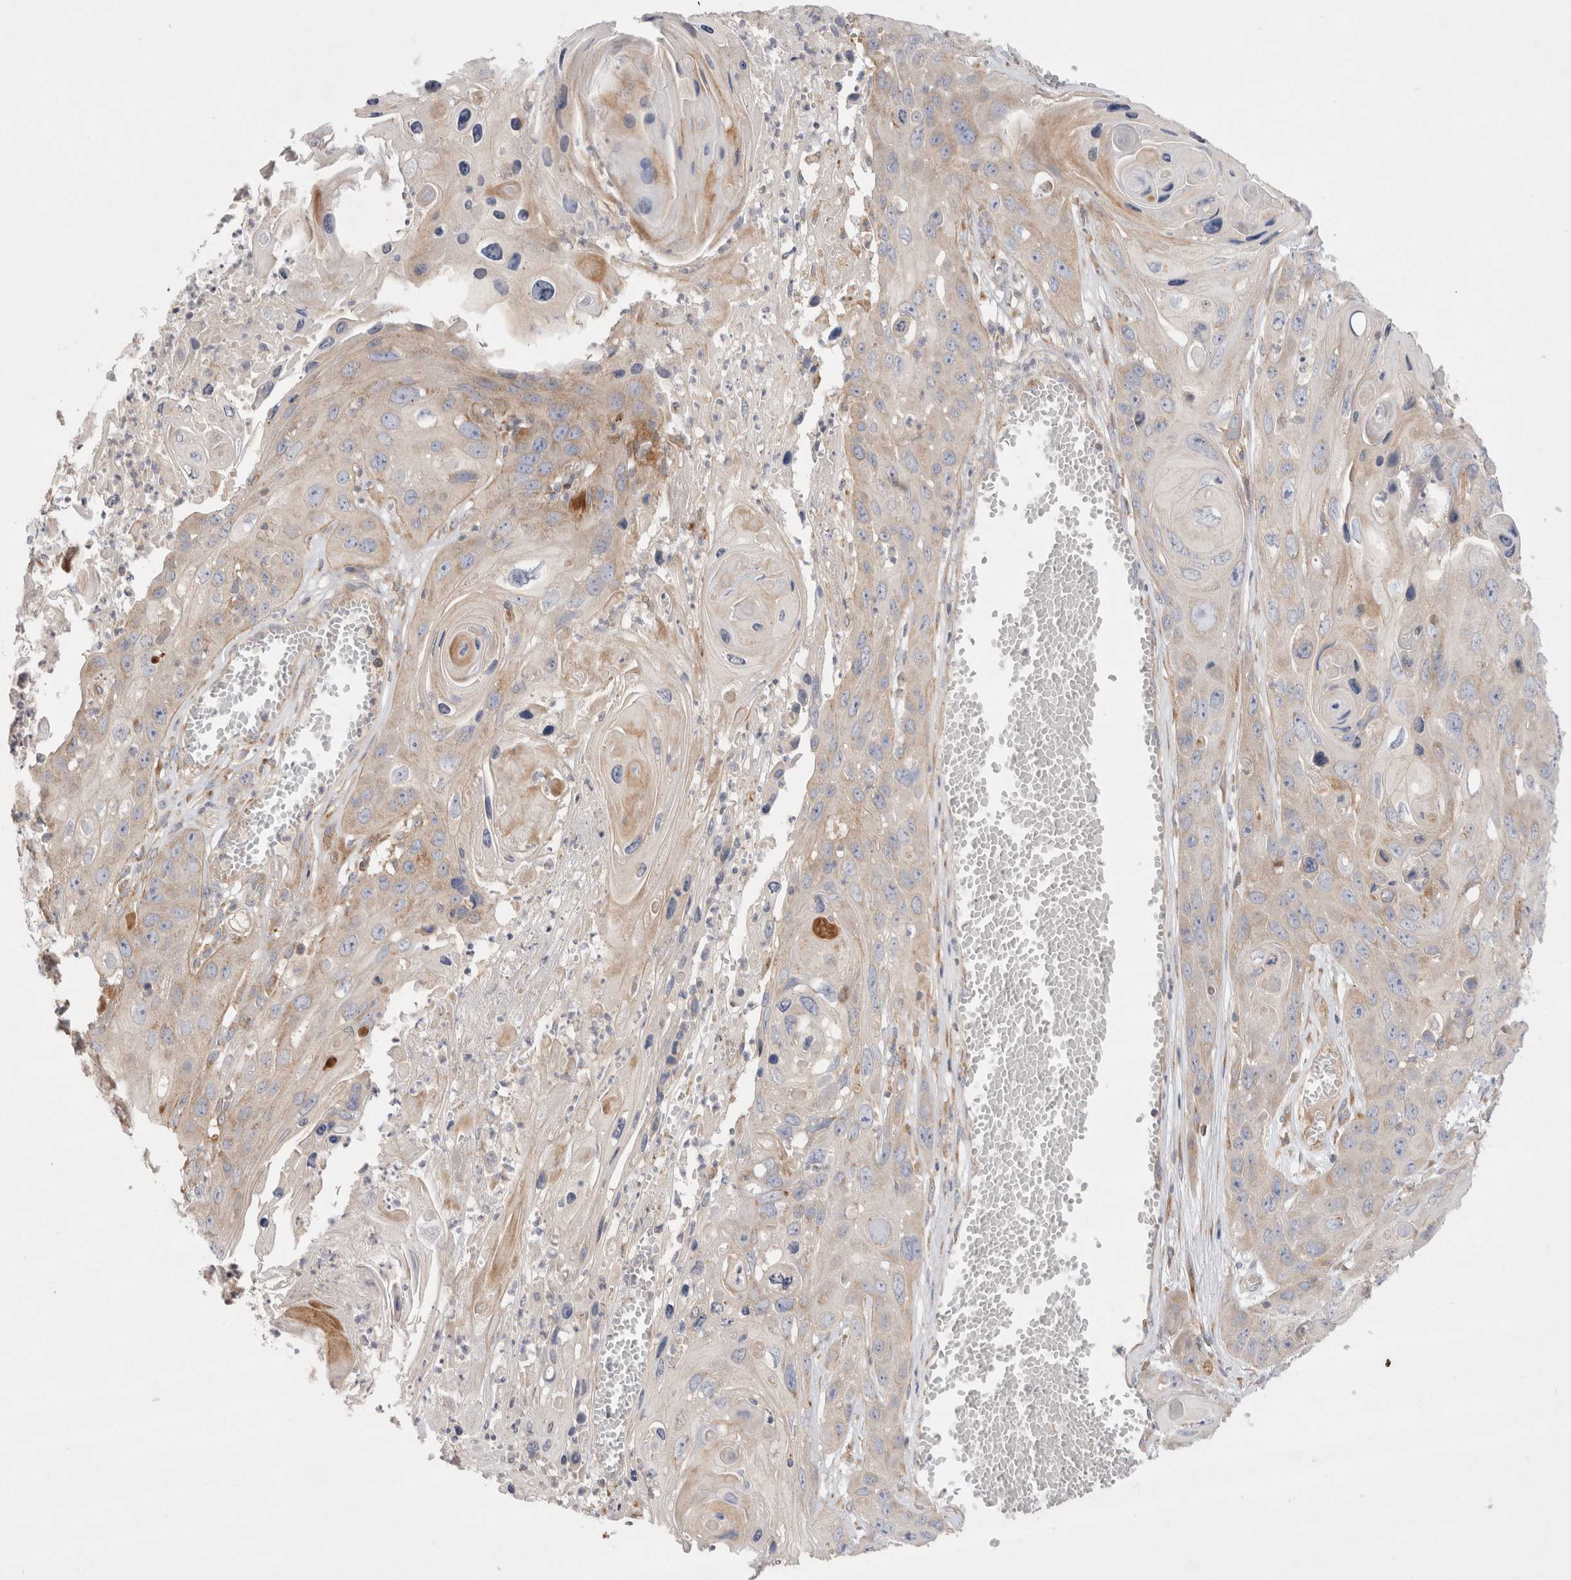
{"staining": {"intensity": "moderate", "quantity": "<25%", "location": "cytoplasmic/membranous"}, "tissue": "skin cancer", "cell_type": "Tumor cells", "image_type": "cancer", "snomed": [{"axis": "morphology", "description": "Squamous cell carcinoma, NOS"}, {"axis": "topography", "description": "Skin"}], "caption": "The histopathology image exhibits a brown stain indicating the presence of a protein in the cytoplasmic/membranous of tumor cells in skin cancer (squamous cell carcinoma).", "gene": "TBC1D16", "patient": {"sex": "male", "age": 55}}